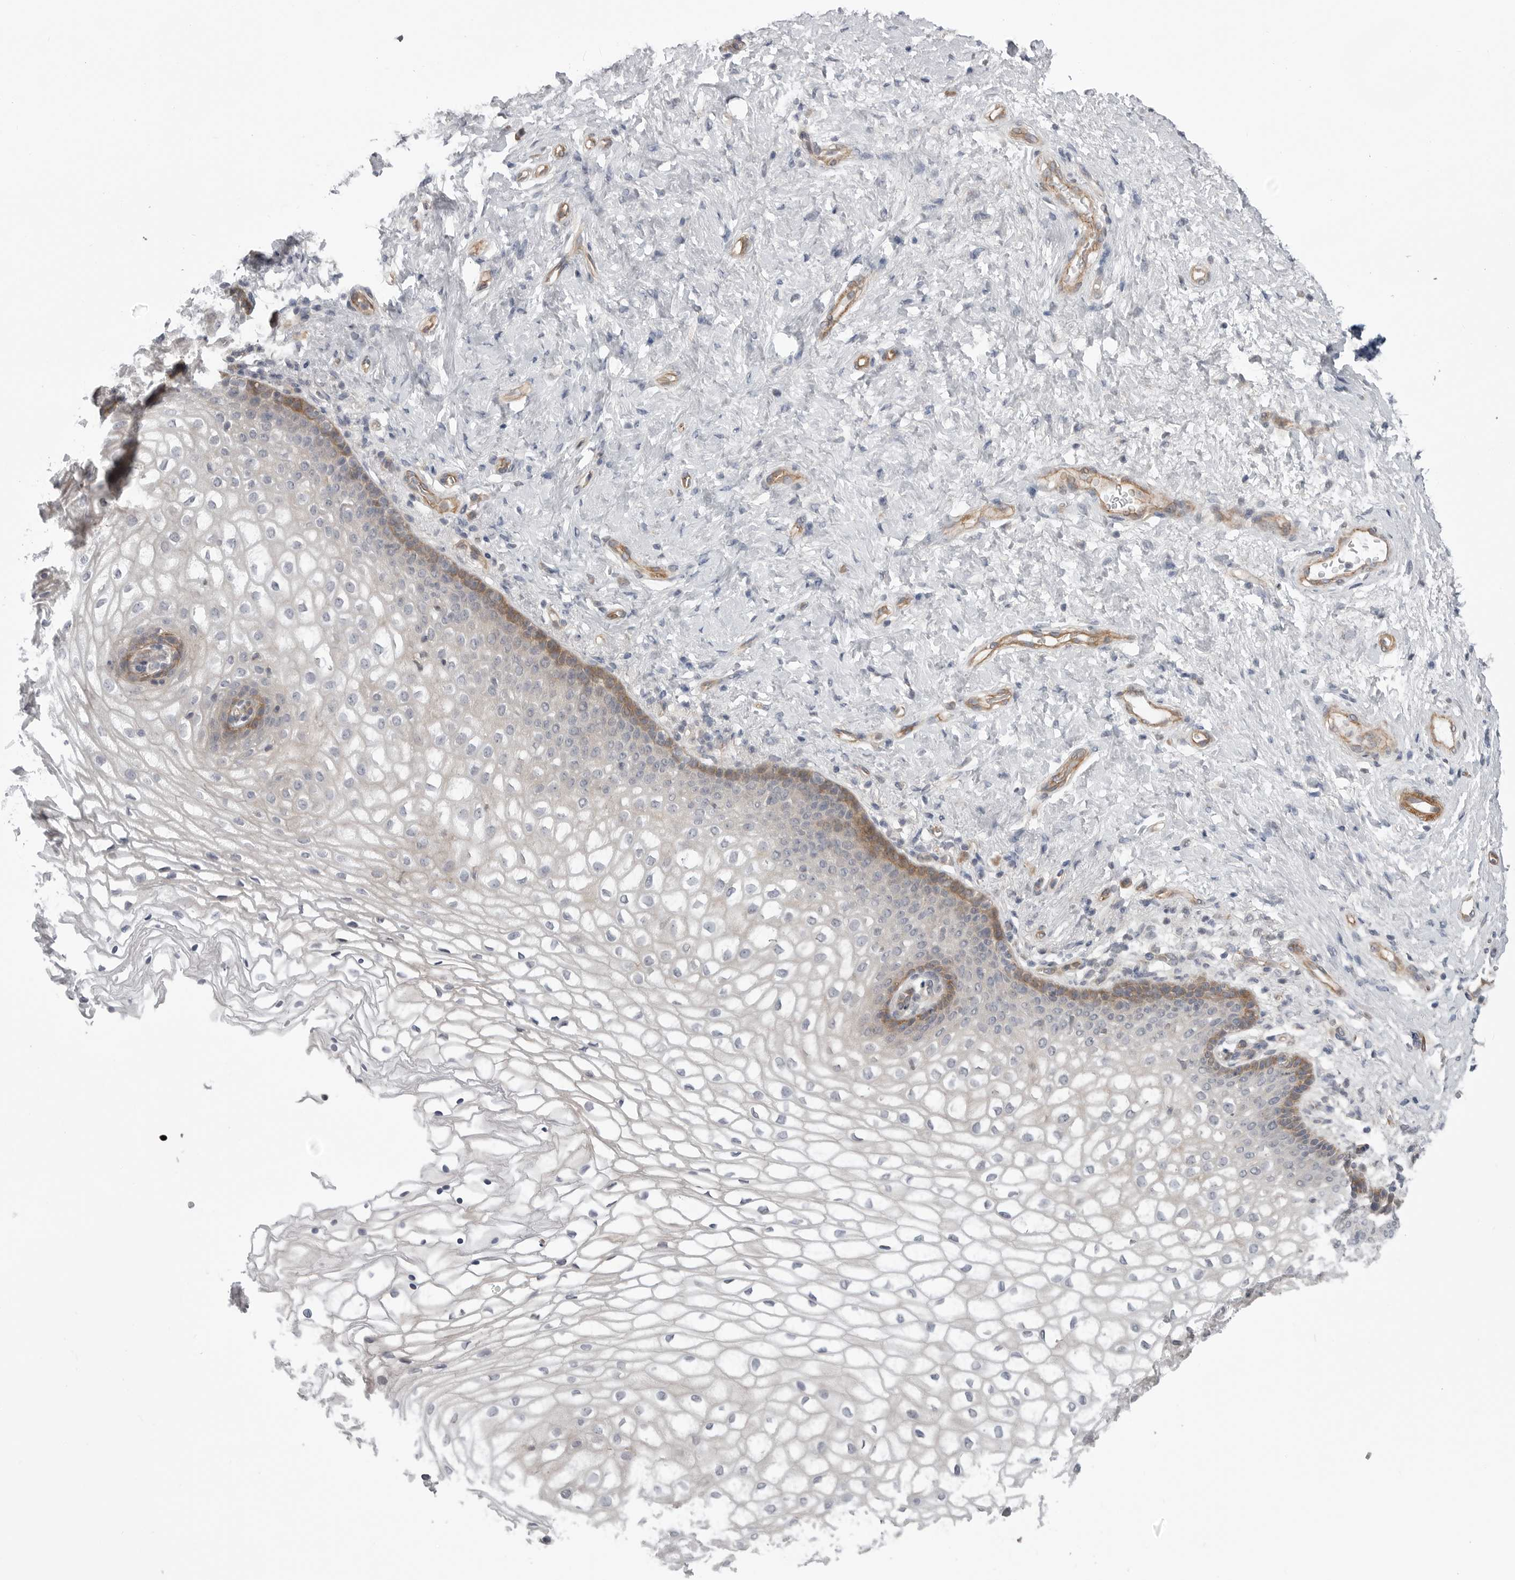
{"staining": {"intensity": "moderate", "quantity": "<25%", "location": "cytoplasmic/membranous"}, "tissue": "vagina", "cell_type": "Squamous epithelial cells", "image_type": "normal", "snomed": [{"axis": "morphology", "description": "Normal tissue, NOS"}, {"axis": "topography", "description": "Vagina"}], "caption": "DAB immunohistochemical staining of unremarkable human vagina displays moderate cytoplasmic/membranous protein staining in about <25% of squamous epithelial cells. (DAB (3,3'-diaminobenzidine) IHC, brown staining for protein, blue staining for nuclei).", "gene": "SCP2", "patient": {"sex": "female", "age": 60}}